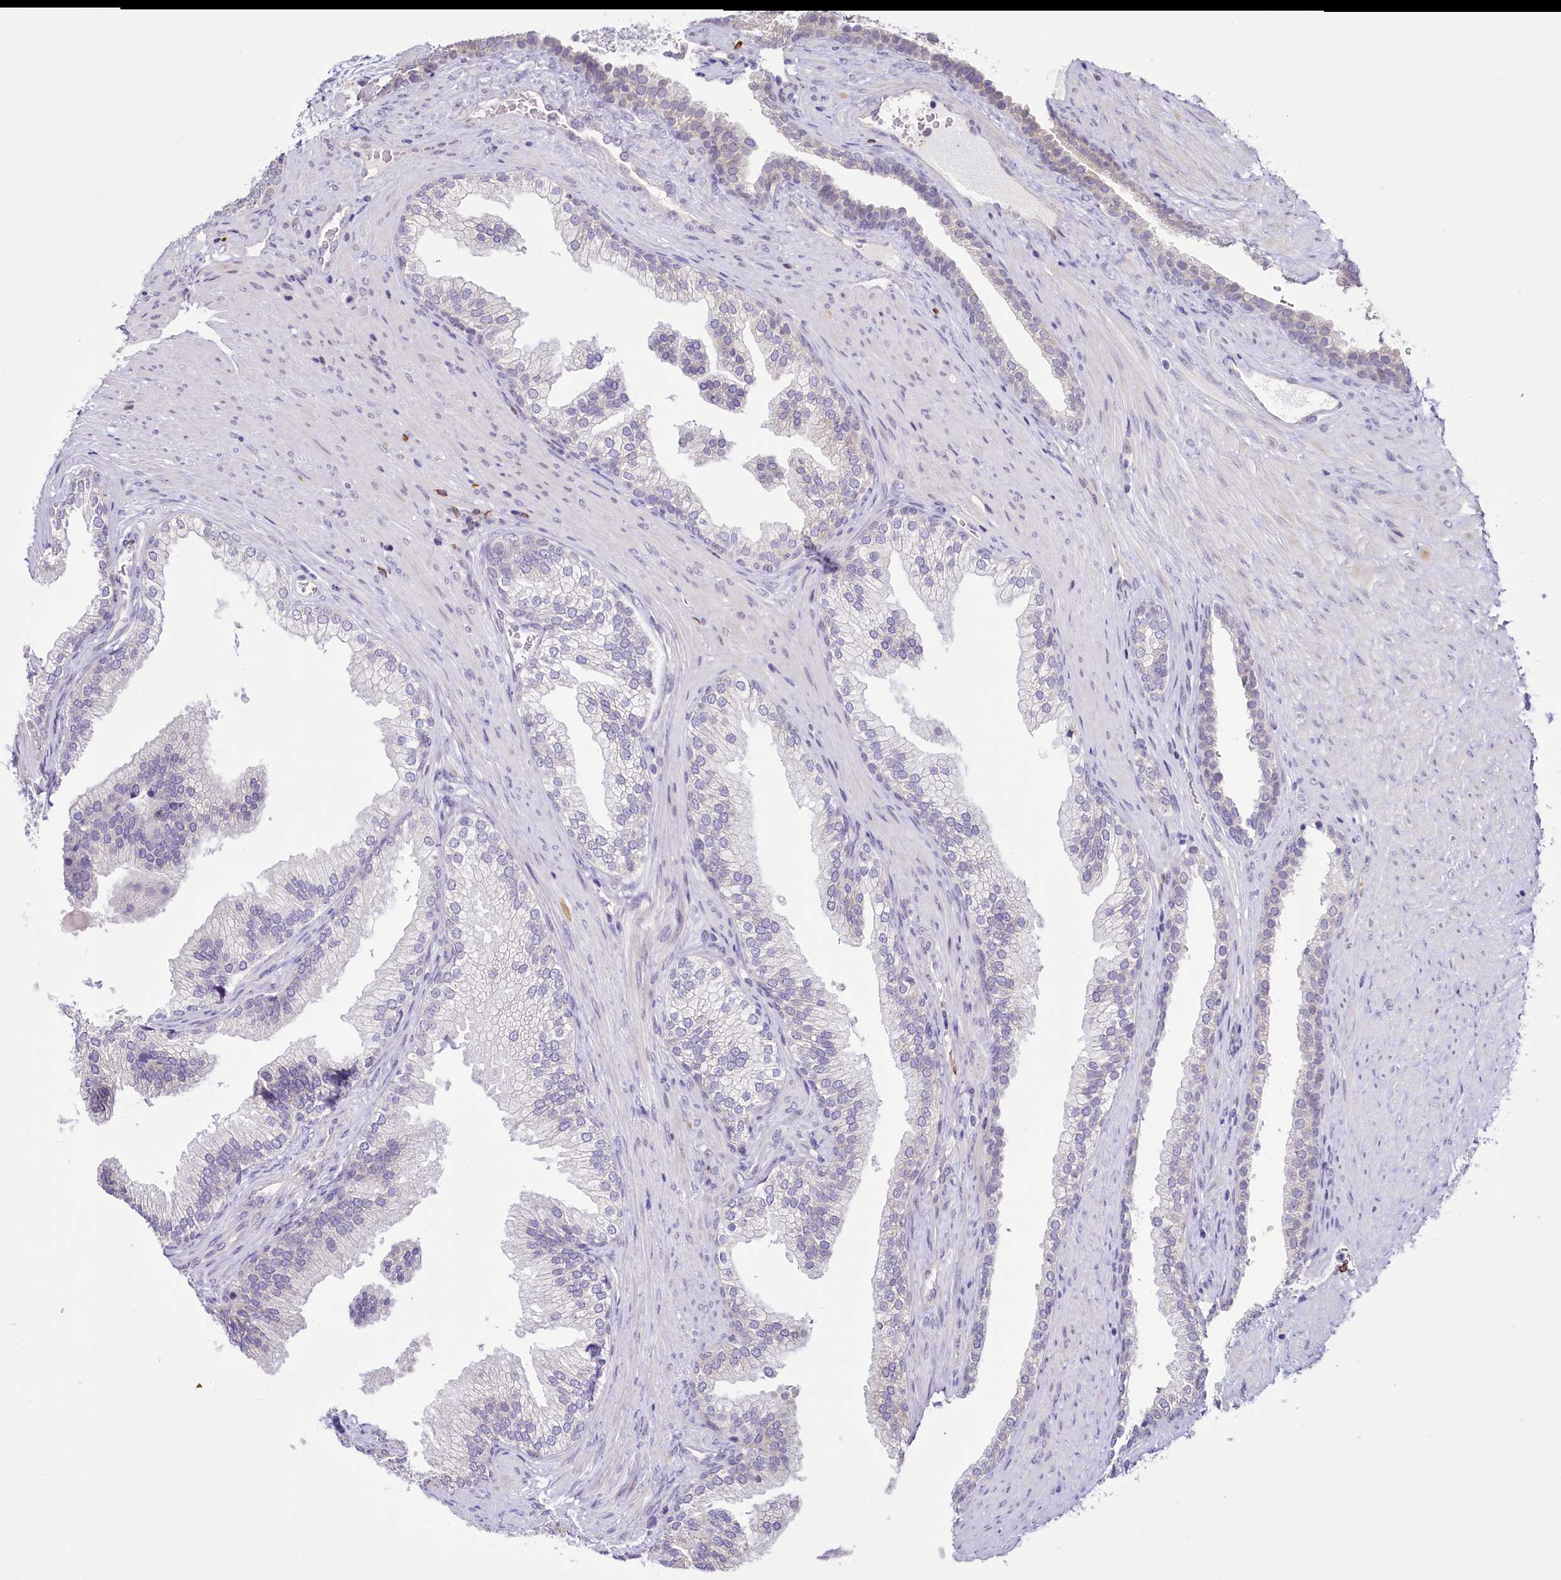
{"staining": {"intensity": "negative", "quantity": "none", "location": "none"}, "tissue": "prostate", "cell_type": "Glandular cells", "image_type": "normal", "snomed": [{"axis": "morphology", "description": "Normal tissue, NOS"}, {"axis": "topography", "description": "Prostate"}], "caption": "This is an immunohistochemistry (IHC) photomicrograph of unremarkable prostate. There is no positivity in glandular cells.", "gene": "BANK1", "patient": {"sex": "male", "age": 76}}